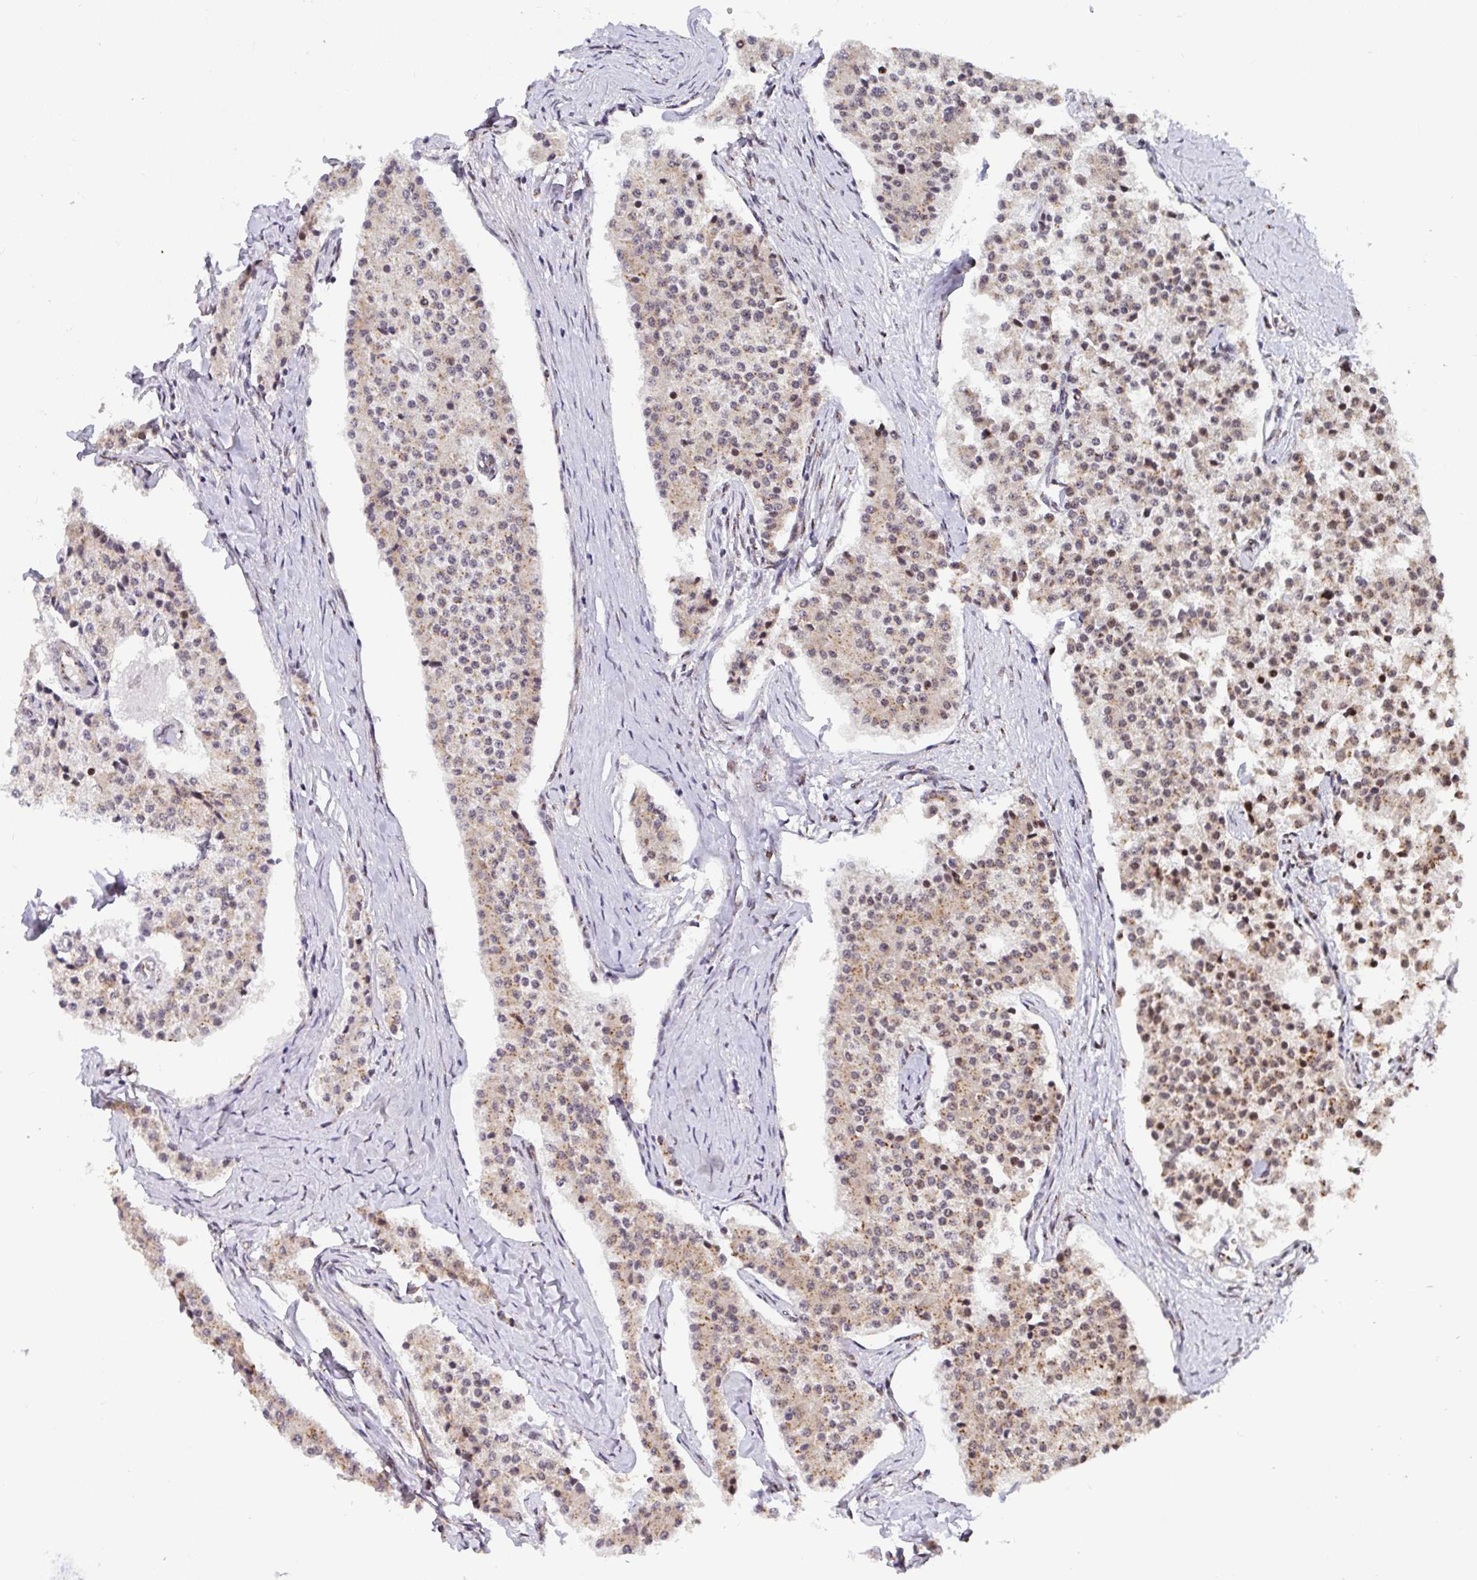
{"staining": {"intensity": "weak", "quantity": ">75%", "location": "cytoplasmic/membranous"}, "tissue": "carcinoid", "cell_type": "Tumor cells", "image_type": "cancer", "snomed": [{"axis": "morphology", "description": "Carcinoid, malignant, NOS"}, {"axis": "topography", "description": "Colon"}], "caption": "Tumor cells reveal low levels of weak cytoplasmic/membranous staining in about >75% of cells in carcinoid.", "gene": "ATP5MJ", "patient": {"sex": "female", "age": 52}}